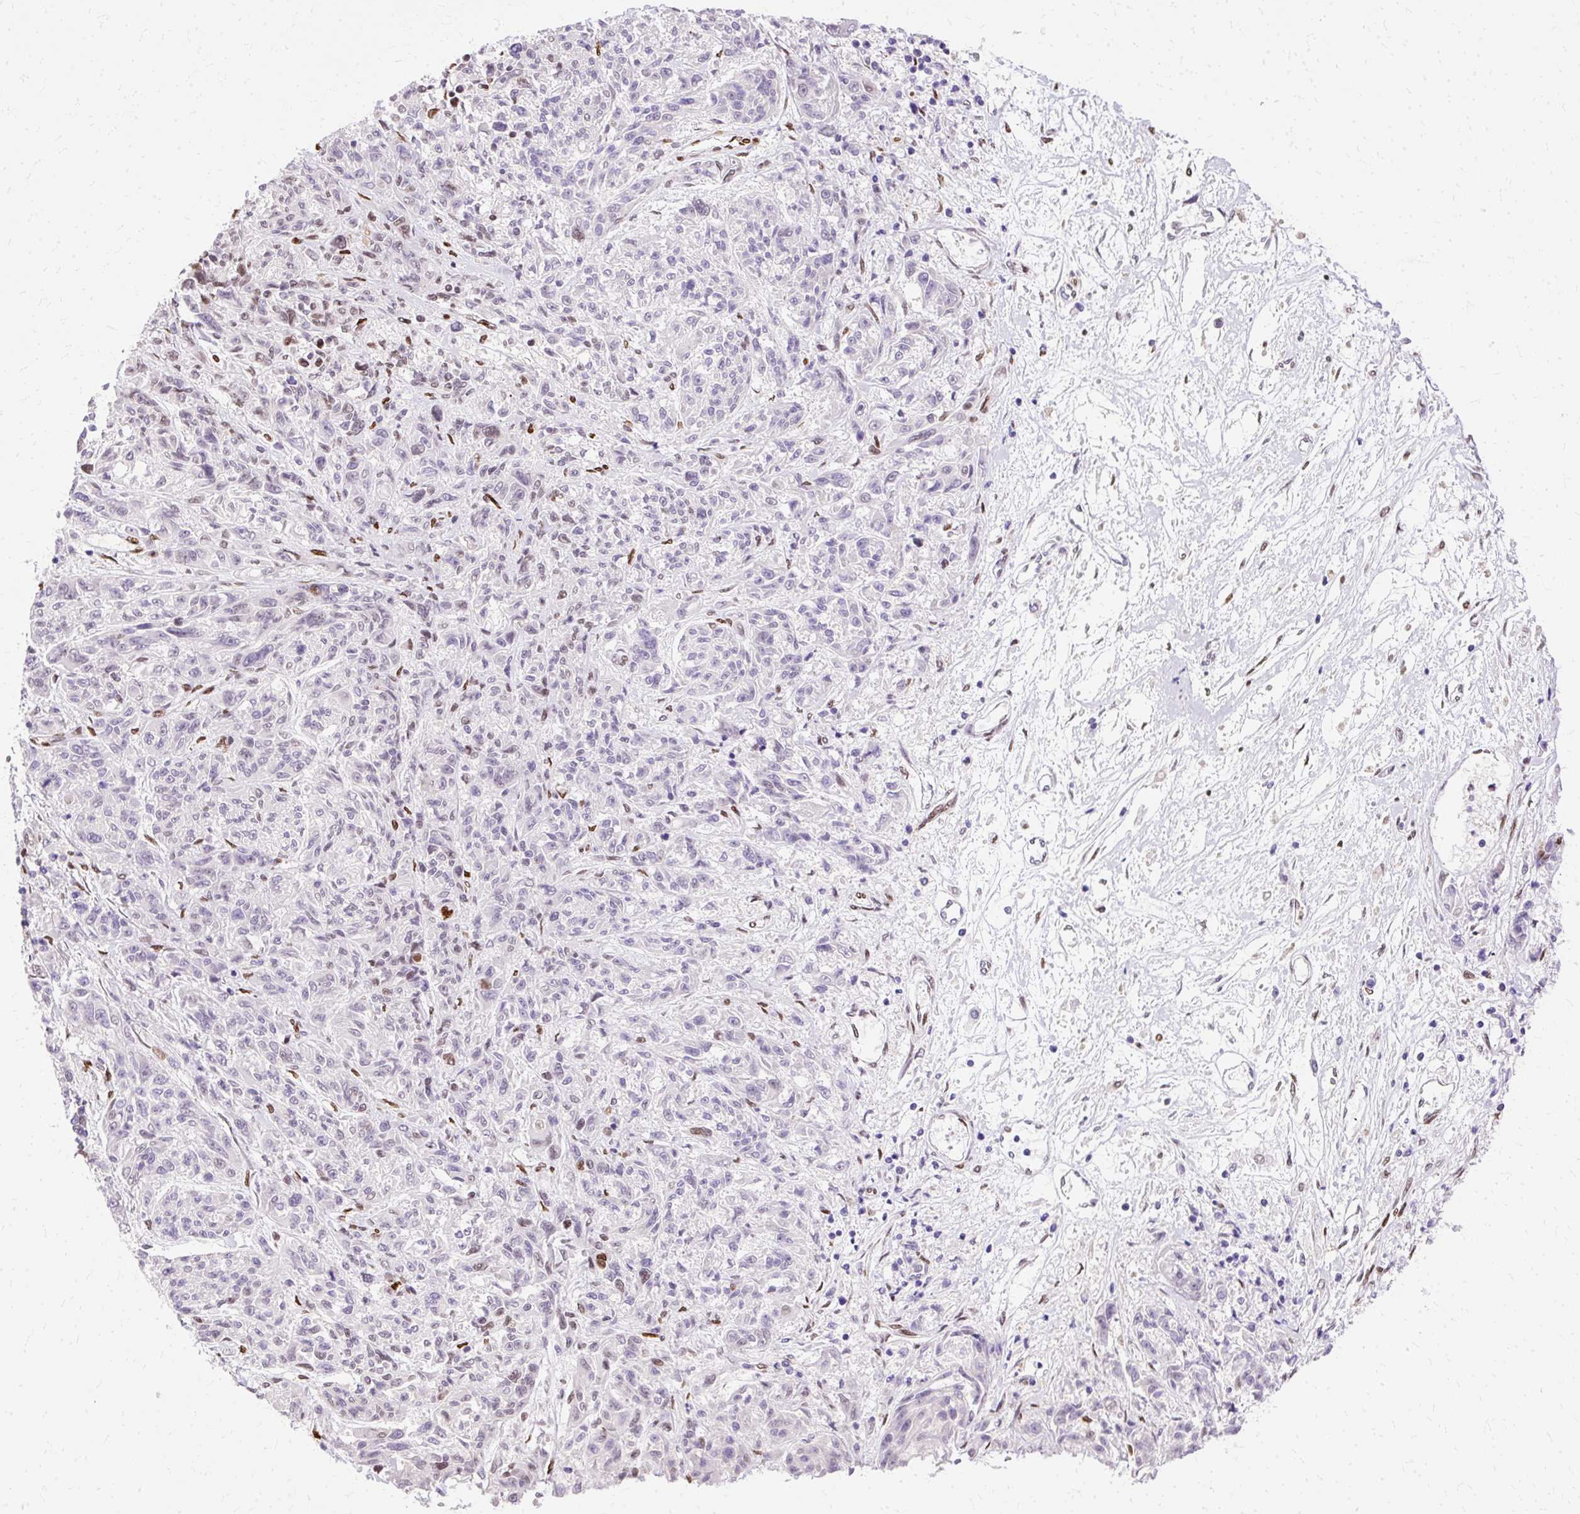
{"staining": {"intensity": "negative", "quantity": "none", "location": "none"}, "tissue": "melanoma", "cell_type": "Tumor cells", "image_type": "cancer", "snomed": [{"axis": "morphology", "description": "Malignant melanoma, NOS"}, {"axis": "topography", "description": "Skin"}], "caption": "A photomicrograph of human melanoma is negative for staining in tumor cells.", "gene": "TMEM184C", "patient": {"sex": "male", "age": 53}}